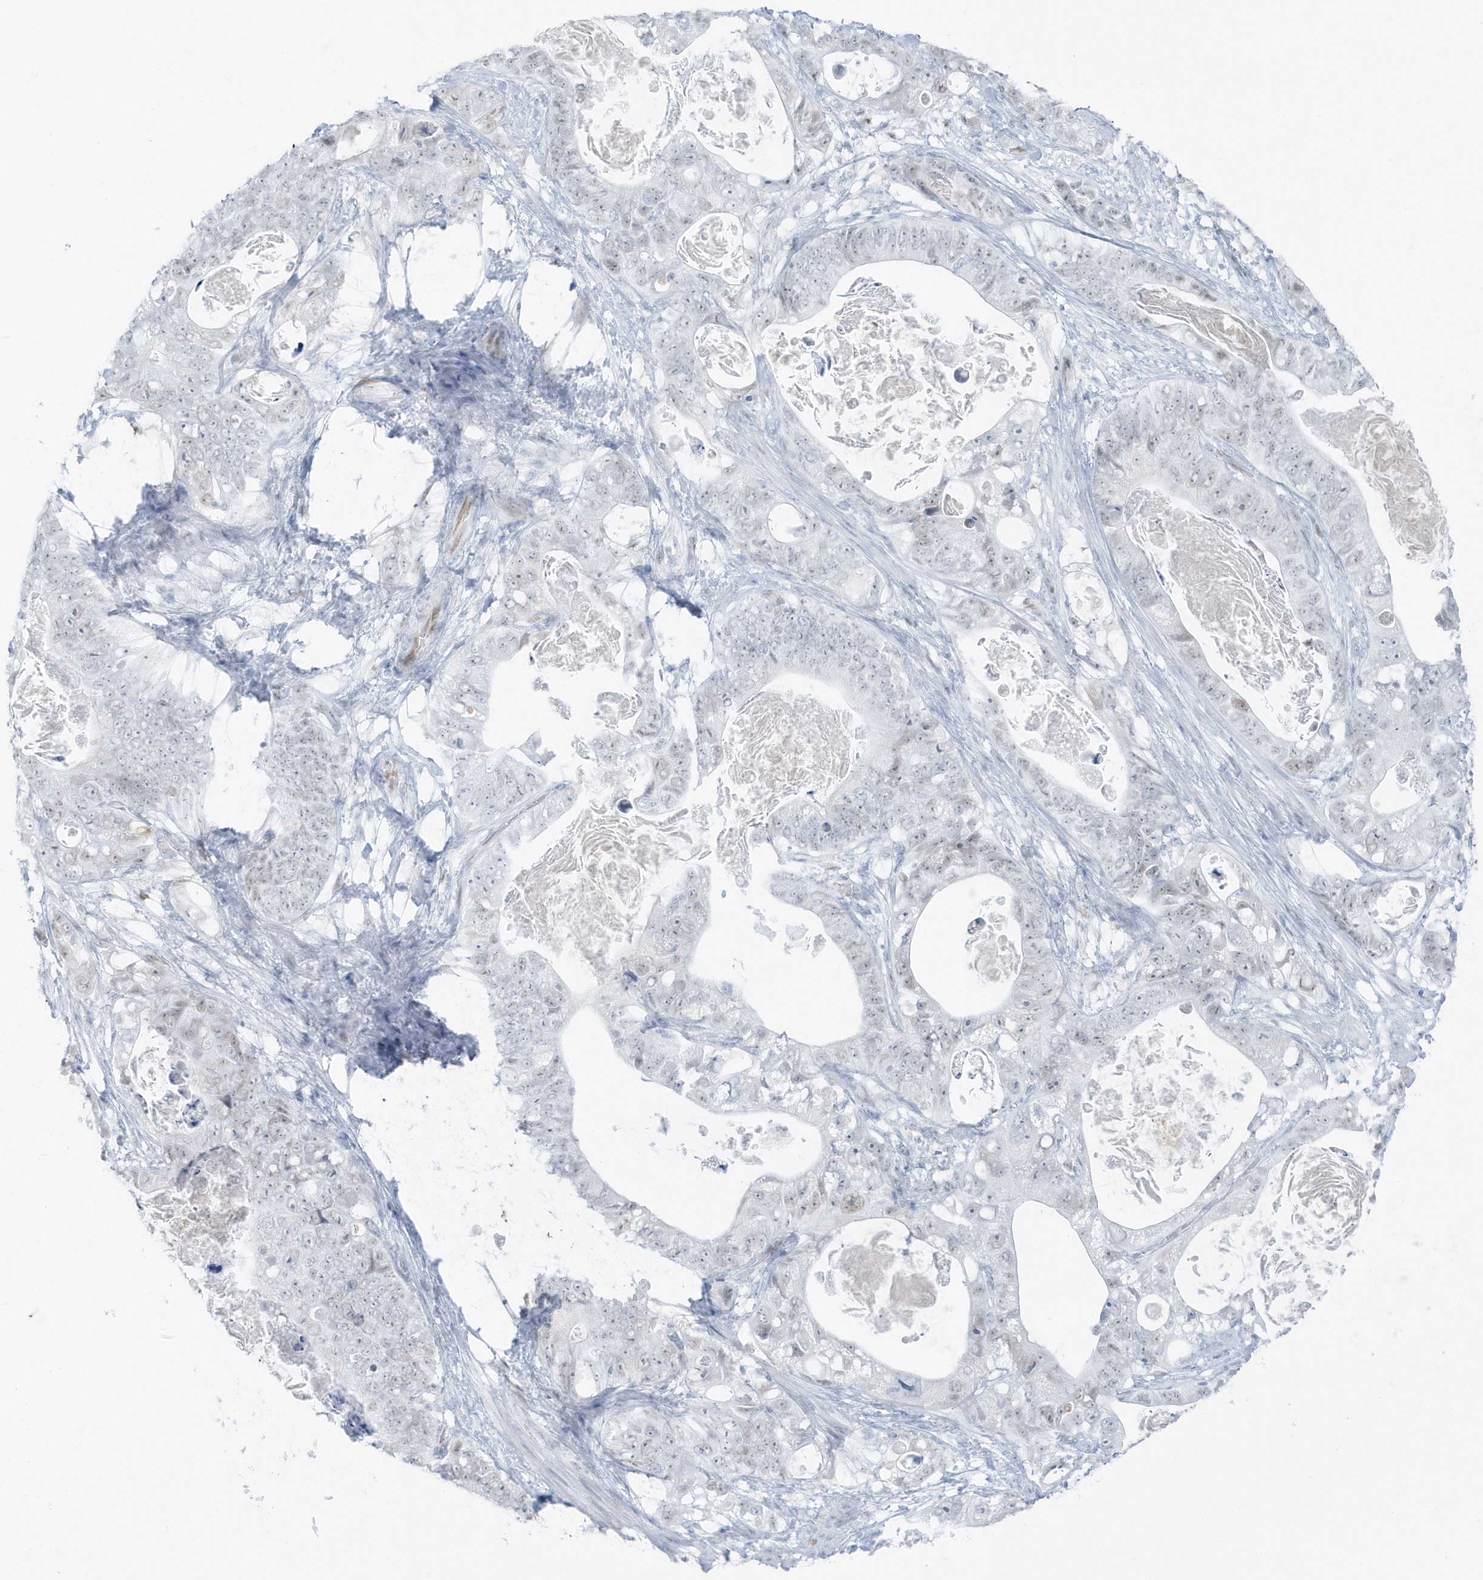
{"staining": {"intensity": "negative", "quantity": "none", "location": "none"}, "tissue": "stomach cancer", "cell_type": "Tumor cells", "image_type": "cancer", "snomed": [{"axis": "morphology", "description": "Normal tissue, NOS"}, {"axis": "morphology", "description": "Adenocarcinoma, NOS"}, {"axis": "topography", "description": "Stomach"}], "caption": "A high-resolution micrograph shows immunohistochemistry staining of adenocarcinoma (stomach), which shows no significant positivity in tumor cells.", "gene": "SMIM34", "patient": {"sex": "female", "age": 89}}